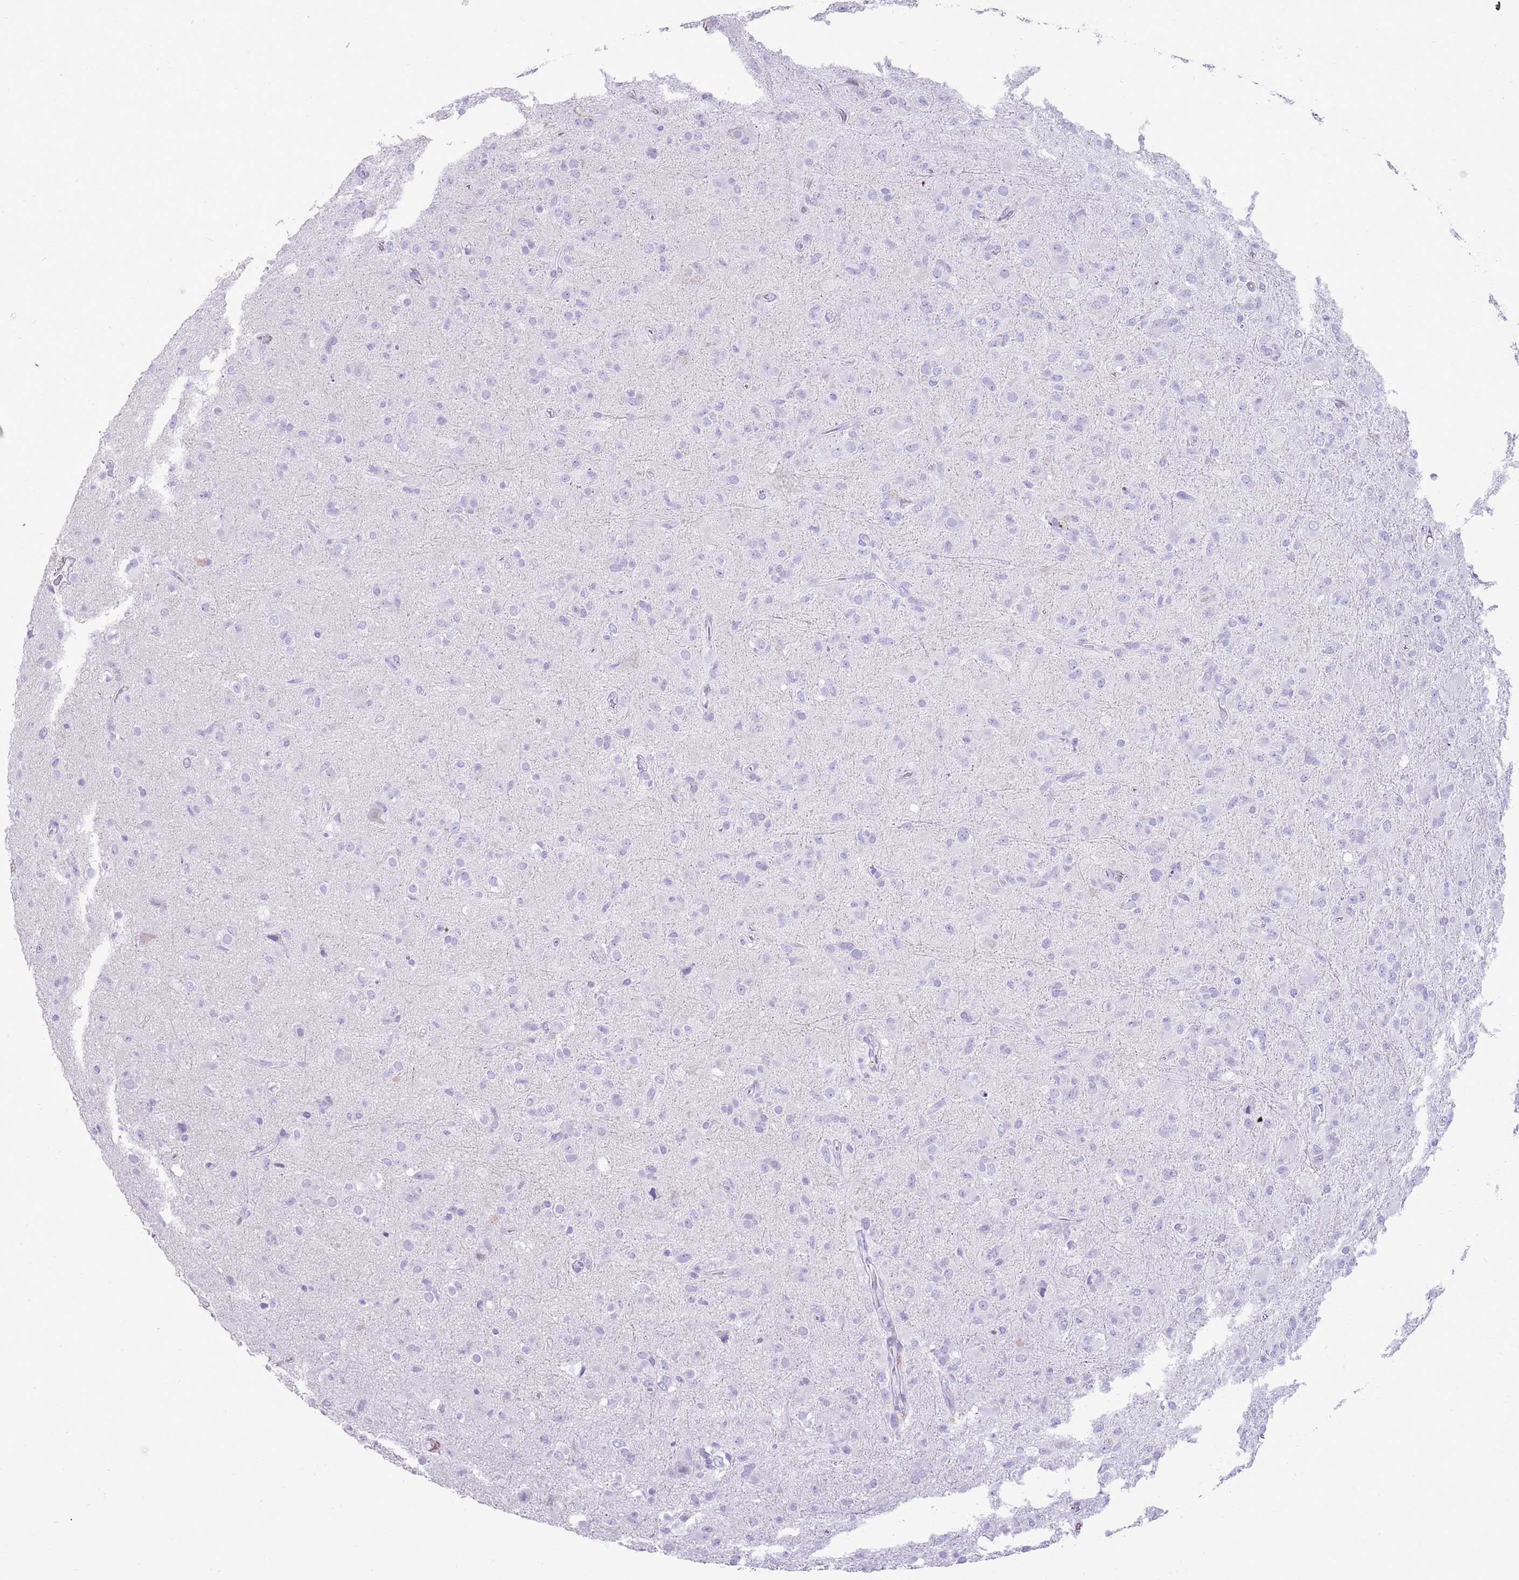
{"staining": {"intensity": "negative", "quantity": "none", "location": "none"}, "tissue": "glioma", "cell_type": "Tumor cells", "image_type": "cancer", "snomed": [{"axis": "morphology", "description": "Glioma, malignant, Low grade"}, {"axis": "topography", "description": "Brain"}], "caption": "This photomicrograph is of malignant low-grade glioma stained with immunohistochemistry (IHC) to label a protein in brown with the nuclei are counter-stained blue. There is no staining in tumor cells. Nuclei are stained in blue.", "gene": "NBPF3", "patient": {"sex": "male", "age": 65}}